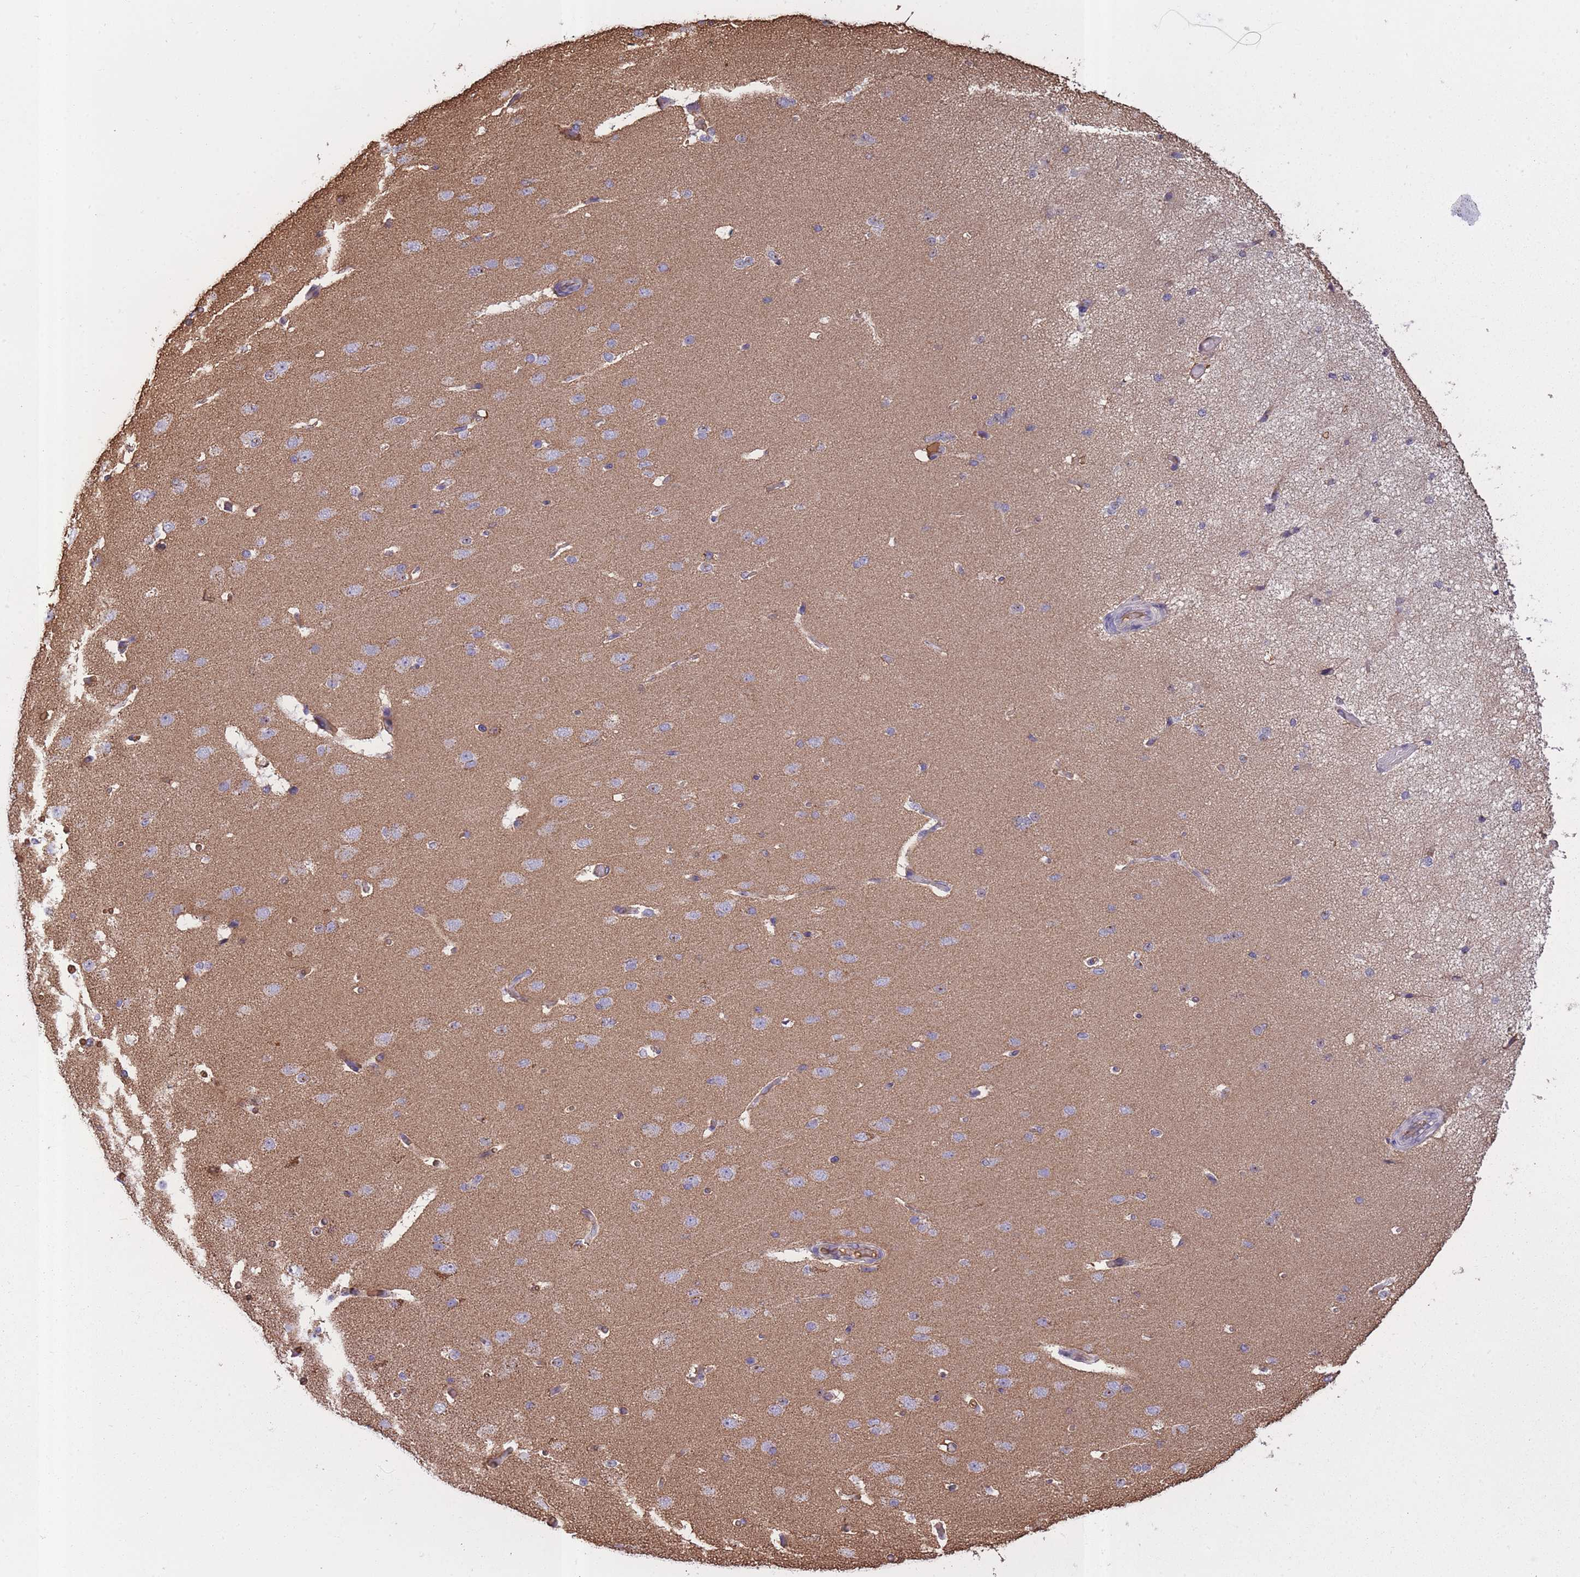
{"staining": {"intensity": "negative", "quantity": "none", "location": "none"}, "tissue": "cerebral cortex", "cell_type": "Endothelial cells", "image_type": "normal", "snomed": [{"axis": "morphology", "description": "Normal tissue, NOS"}, {"axis": "morphology", "description": "Inflammation, NOS"}, {"axis": "topography", "description": "Cerebral cortex"}], "caption": "DAB (3,3'-diaminobenzidine) immunohistochemical staining of benign cerebral cortex demonstrates no significant staining in endothelial cells.", "gene": "KAT2A", "patient": {"sex": "male", "age": 6}}